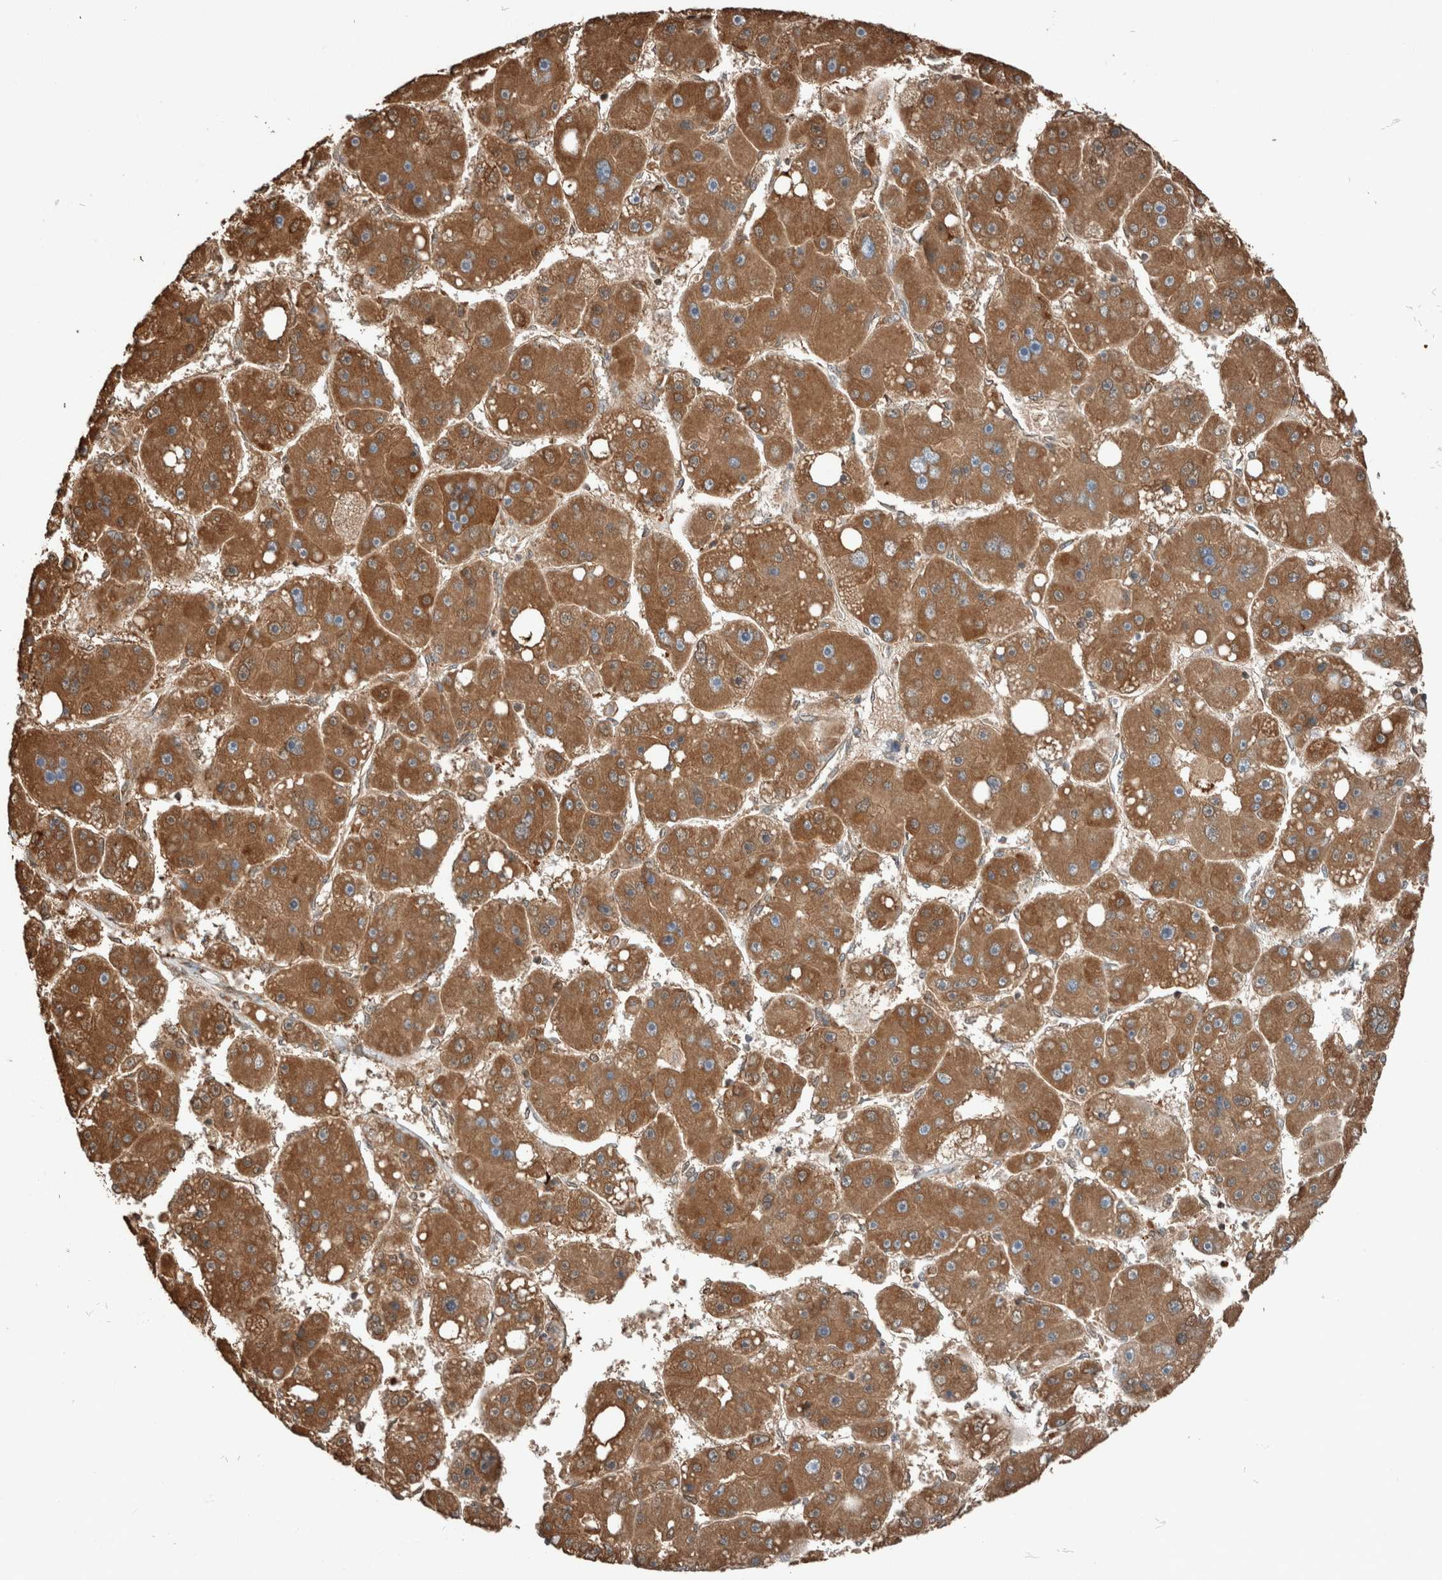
{"staining": {"intensity": "moderate", "quantity": ">75%", "location": "cytoplasmic/membranous"}, "tissue": "liver cancer", "cell_type": "Tumor cells", "image_type": "cancer", "snomed": [{"axis": "morphology", "description": "Carcinoma, Hepatocellular, NOS"}, {"axis": "topography", "description": "Liver"}], "caption": "A brown stain highlights moderate cytoplasmic/membranous positivity of a protein in liver cancer (hepatocellular carcinoma) tumor cells.", "gene": "ERAP2", "patient": {"sex": "female", "age": 61}}